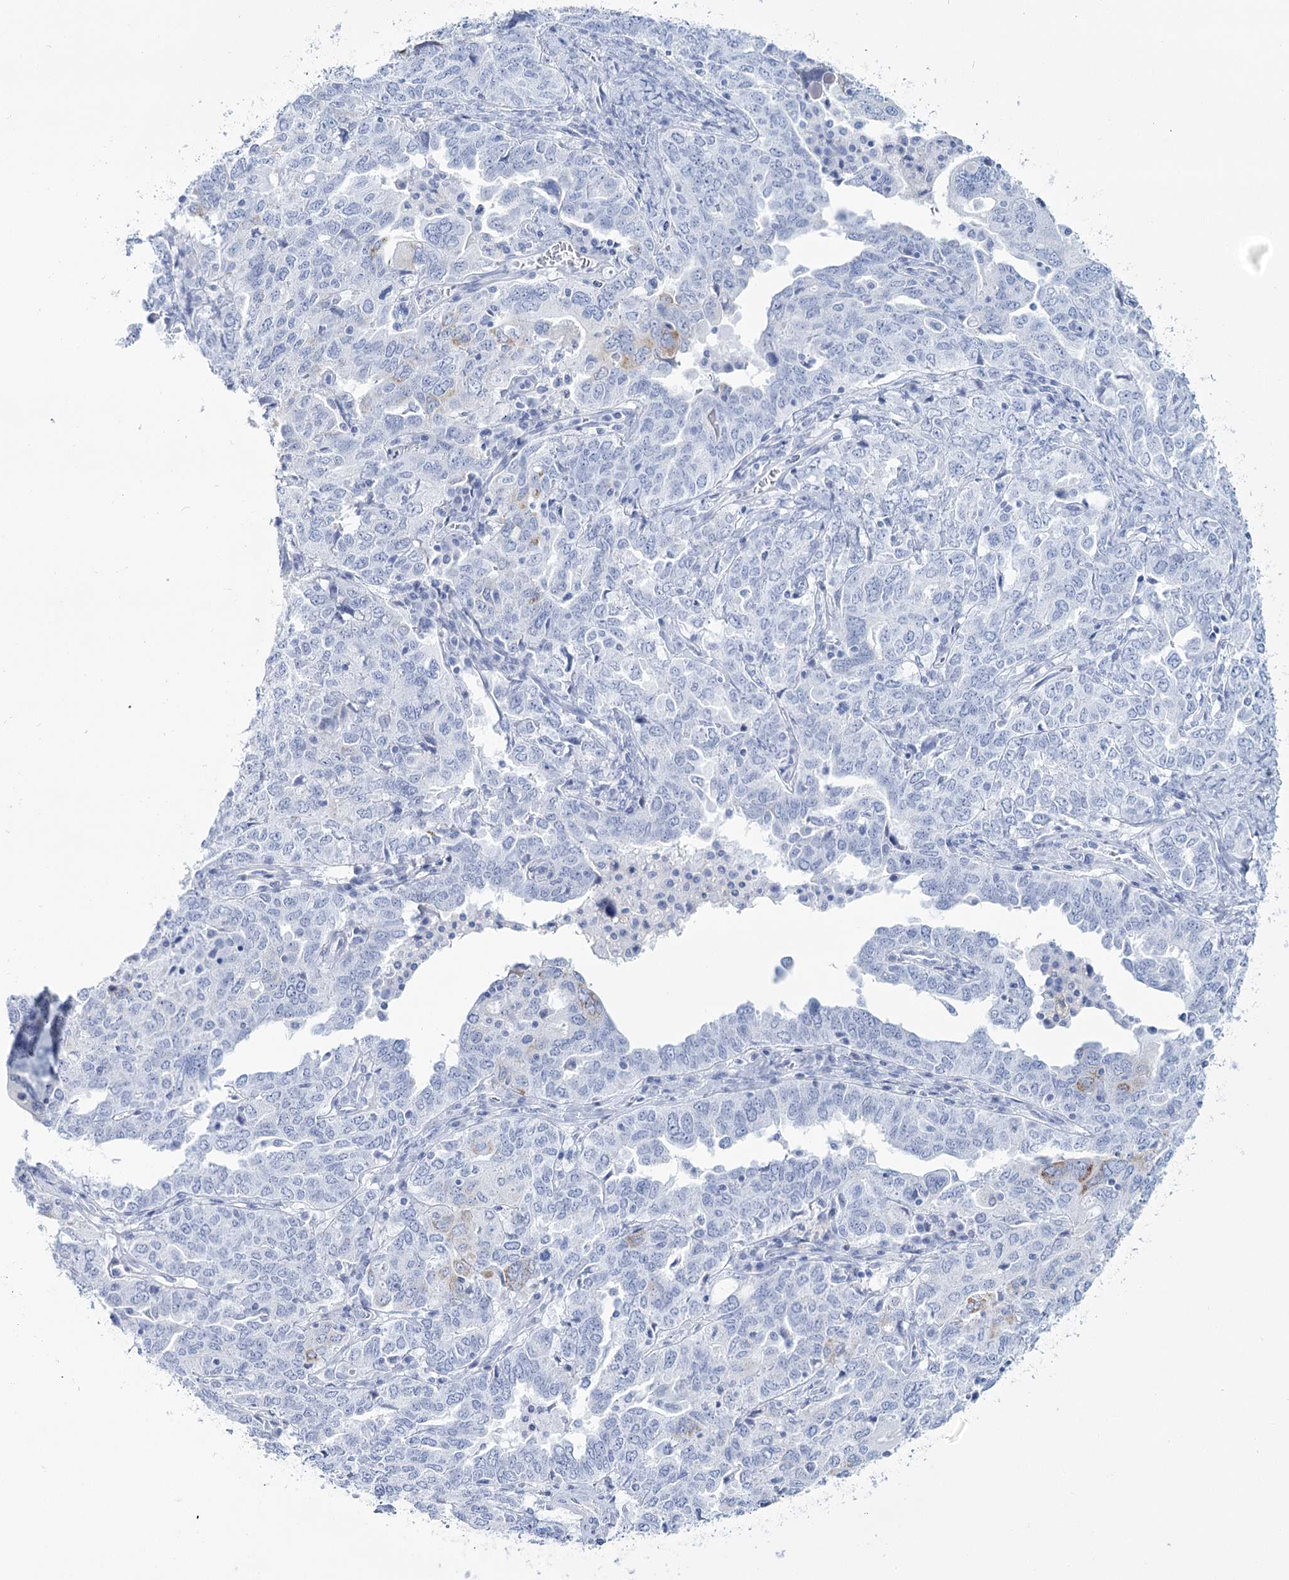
{"staining": {"intensity": "negative", "quantity": "none", "location": "none"}, "tissue": "ovarian cancer", "cell_type": "Tumor cells", "image_type": "cancer", "snomed": [{"axis": "morphology", "description": "Carcinoma, endometroid"}, {"axis": "topography", "description": "Ovary"}], "caption": "Ovarian cancer (endometroid carcinoma) stained for a protein using immunohistochemistry (IHC) demonstrates no positivity tumor cells.", "gene": "RNF186", "patient": {"sex": "female", "age": 62}}